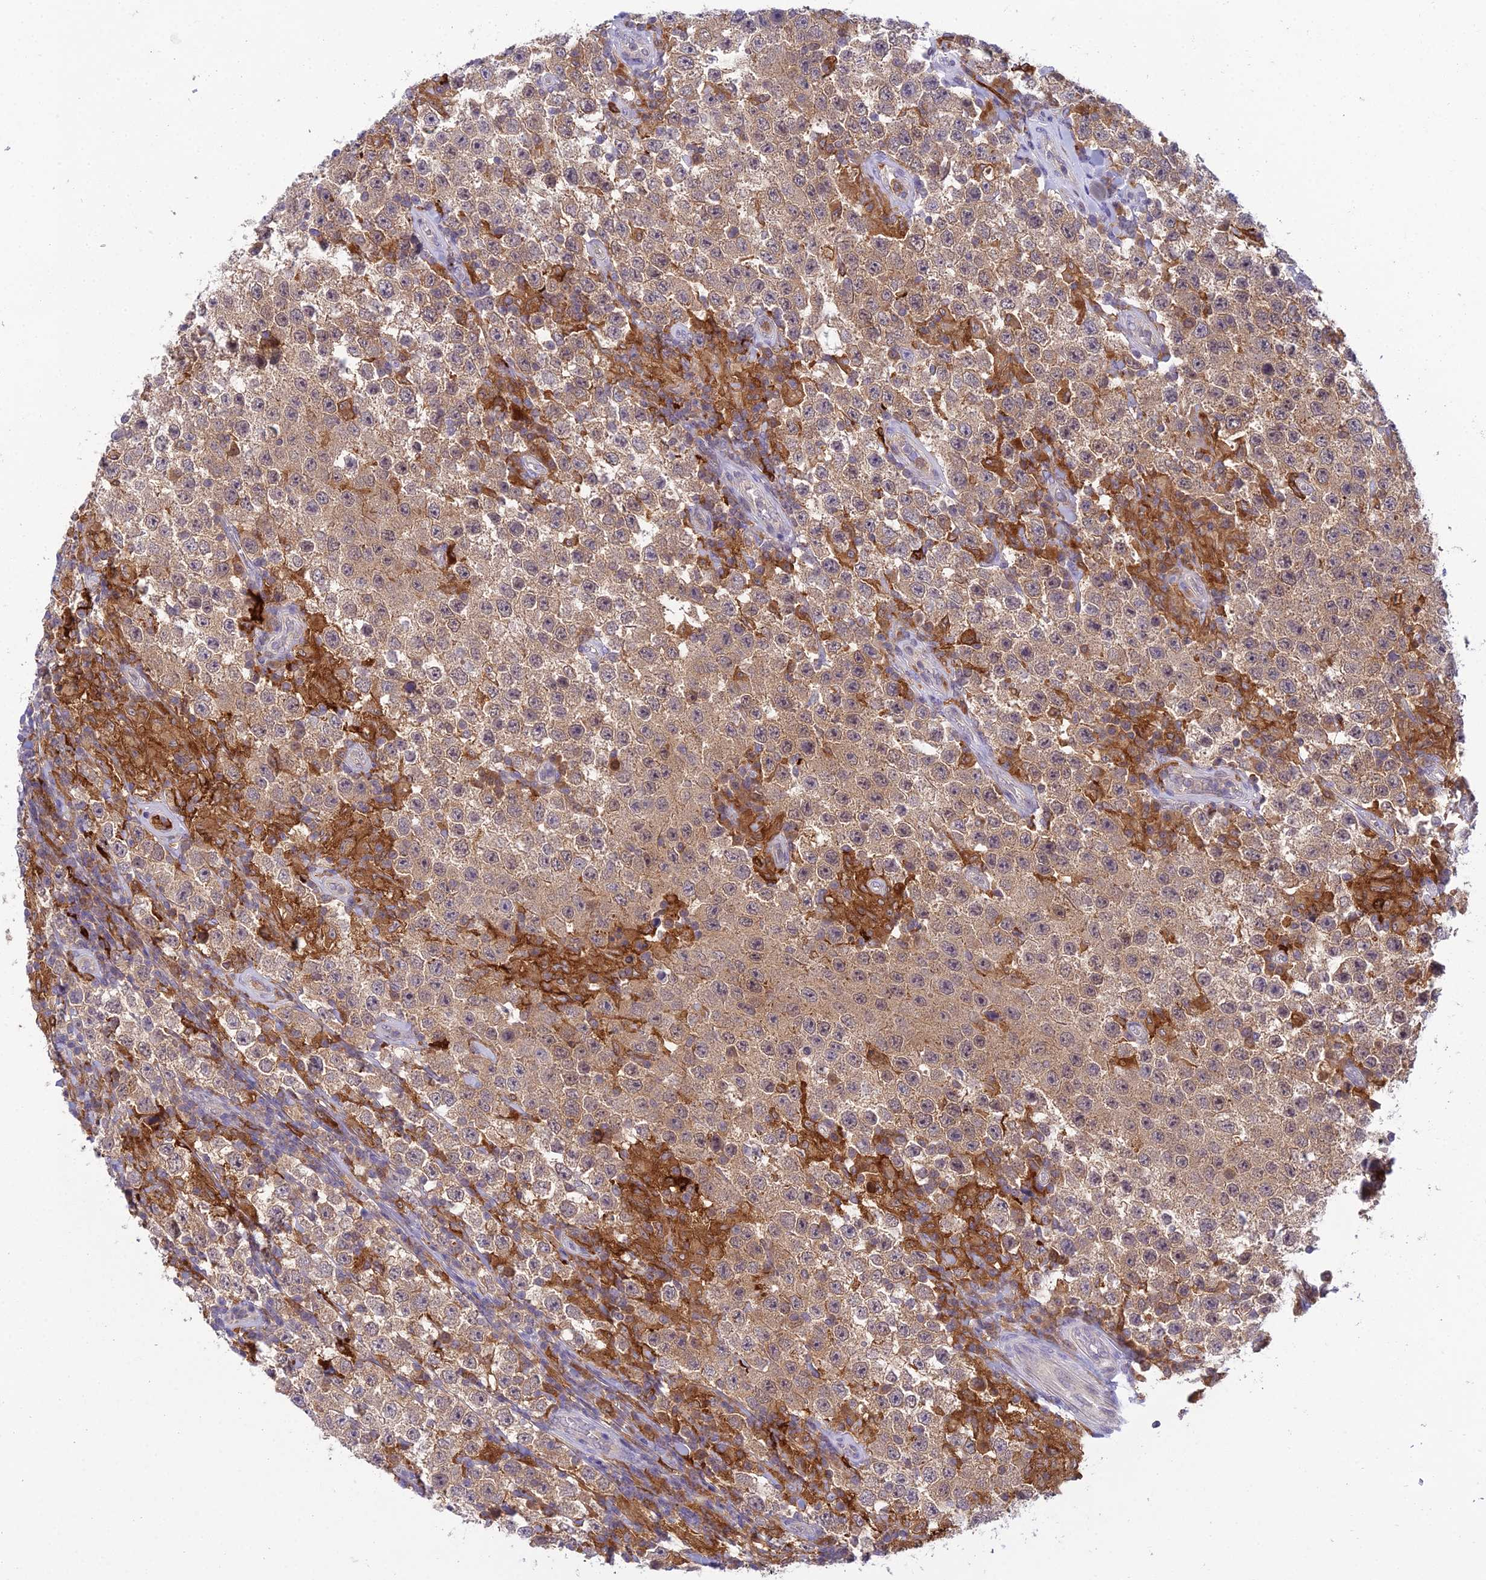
{"staining": {"intensity": "weak", "quantity": "<25%", "location": "cytoplasmic/membranous"}, "tissue": "testis cancer", "cell_type": "Tumor cells", "image_type": "cancer", "snomed": [{"axis": "morphology", "description": "Normal tissue, NOS"}, {"axis": "morphology", "description": "Urothelial carcinoma, High grade"}, {"axis": "morphology", "description": "Seminoma, NOS"}, {"axis": "morphology", "description": "Carcinoma, Embryonal, NOS"}, {"axis": "topography", "description": "Urinary bladder"}, {"axis": "topography", "description": "Testis"}], "caption": "Immunohistochemistry (IHC) of testis seminoma exhibits no positivity in tumor cells.", "gene": "UBE2G1", "patient": {"sex": "male", "age": 41}}